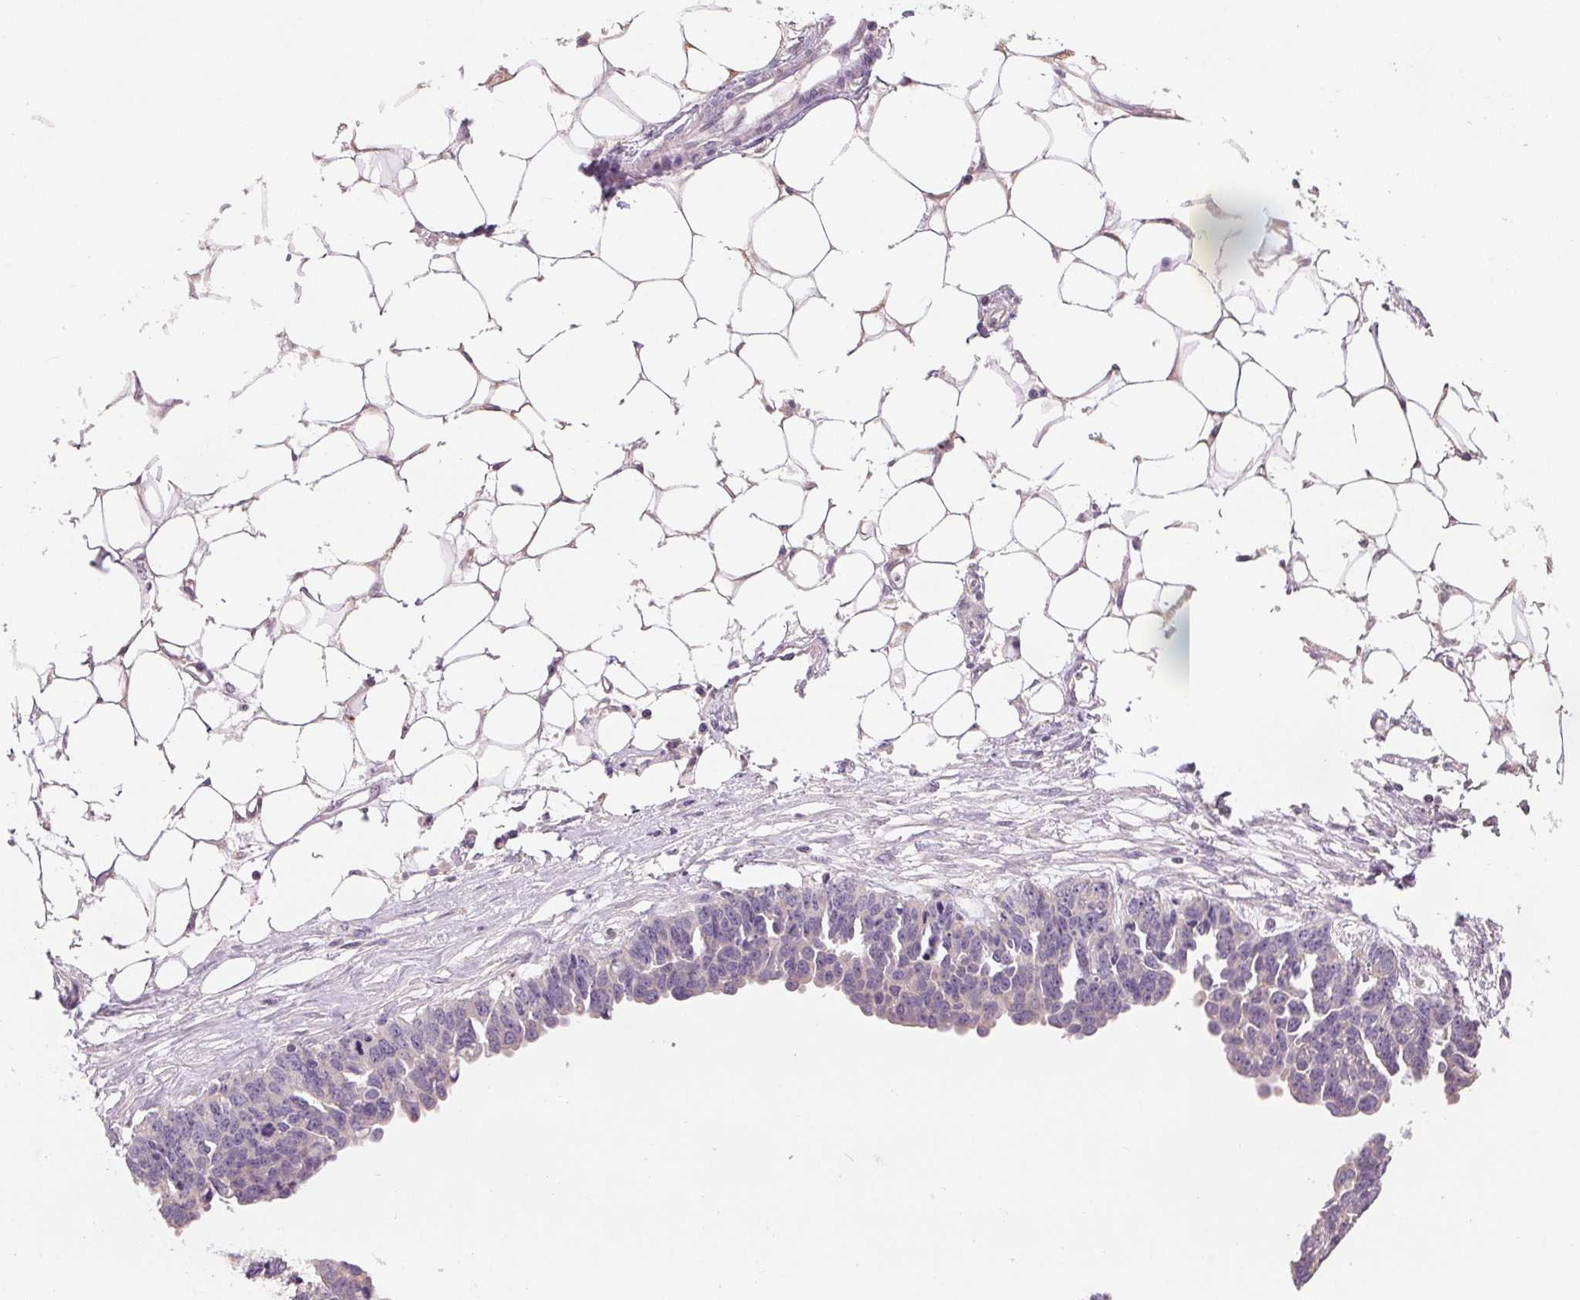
{"staining": {"intensity": "negative", "quantity": "none", "location": "none"}, "tissue": "ovarian cancer", "cell_type": "Tumor cells", "image_type": "cancer", "snomed": [{"axis": "morphology", "description": "Cystadenocarcinoma, serous, NOS"}, {"axis": "topography", "description": "Ovary"}], "caption": "IHC histopathology image of neoplastic tissue: ovarian serous cystadenocarcinoma stained with DAB shows no significant protein staining in tumor cells.", "gene": "VTCN1", "patient": {"sex": "female", "age": 76}}